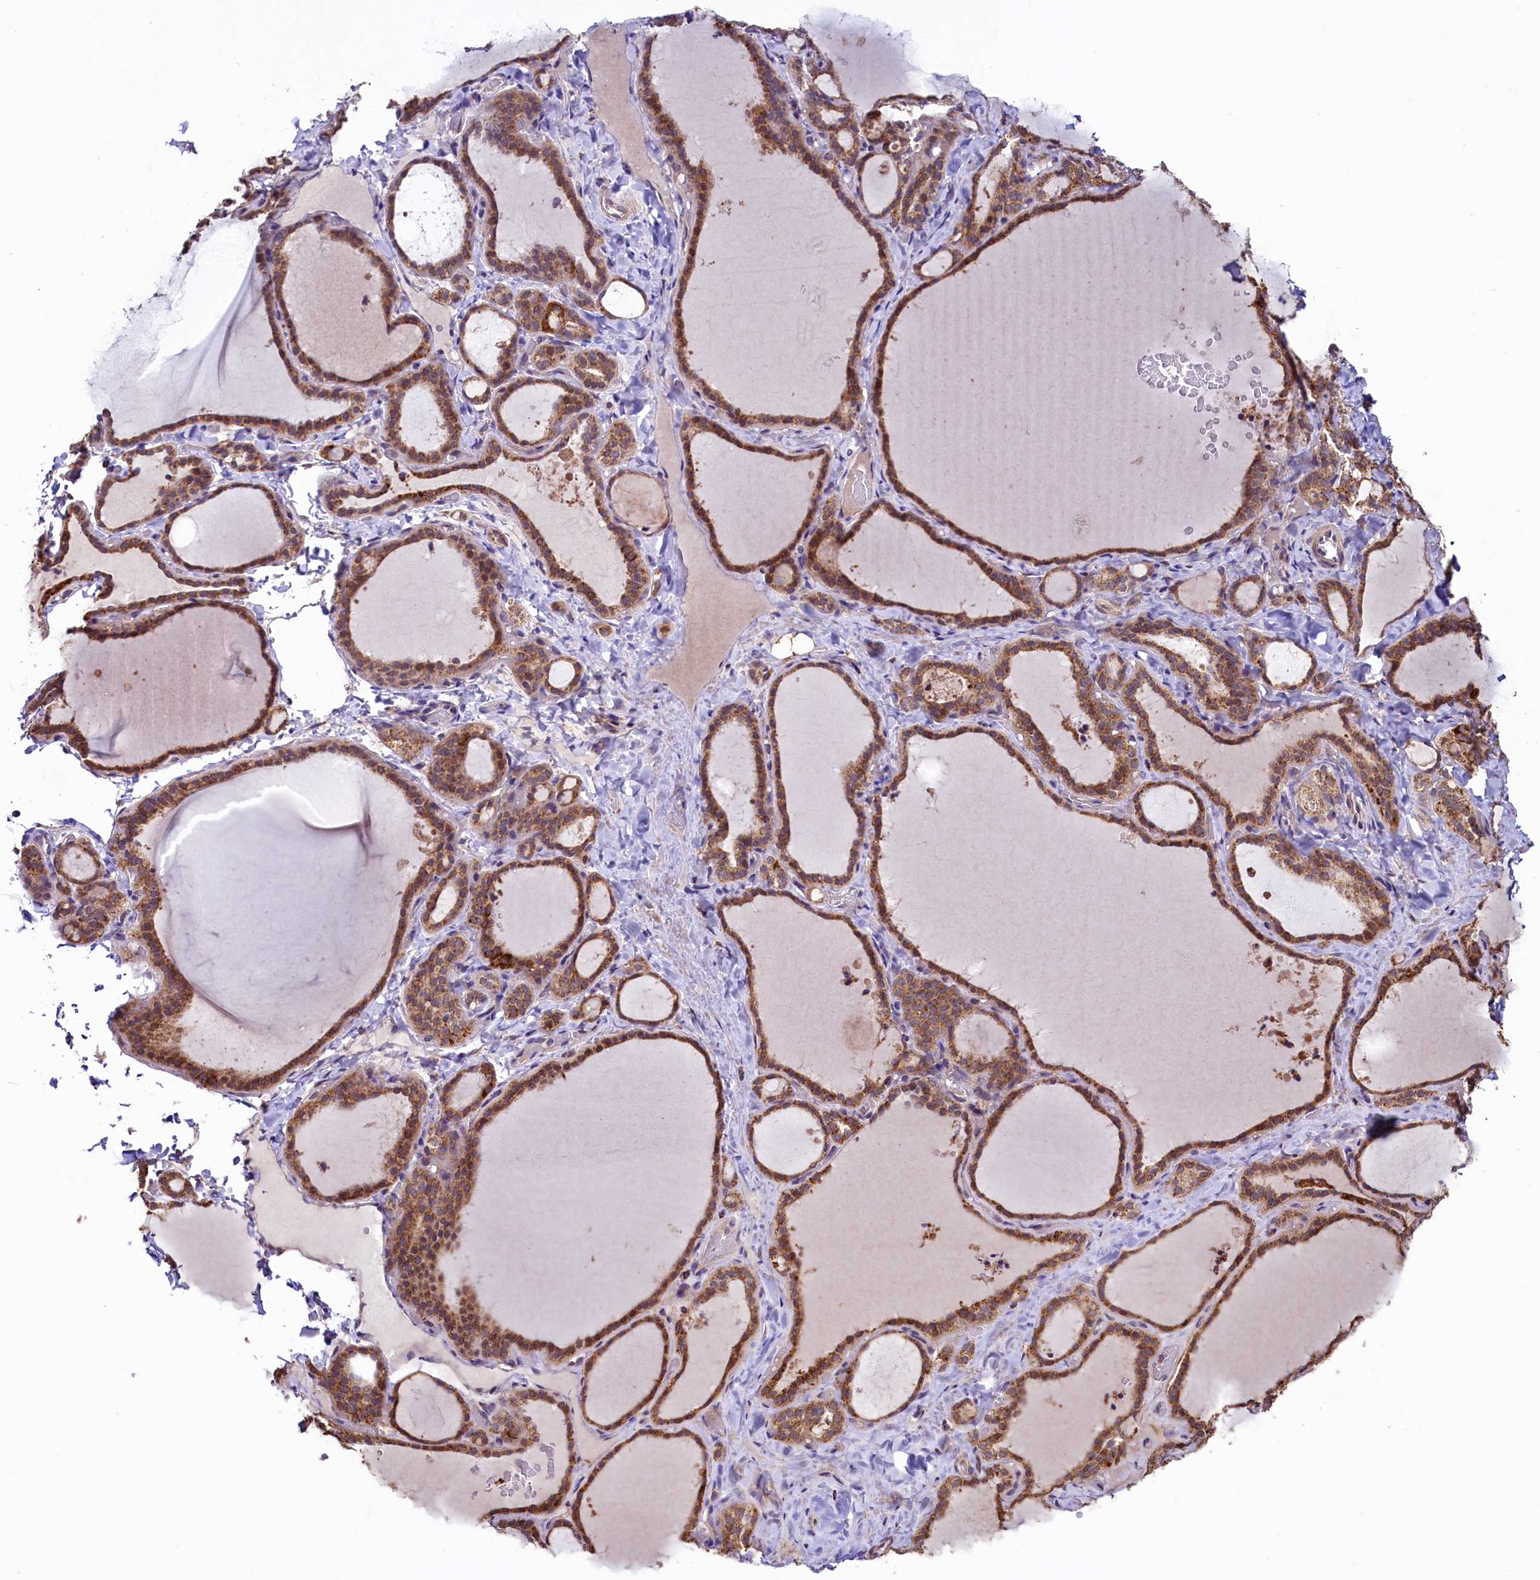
{"staining": {"intensity": "moderate", "quantity": ">75%", "location": "cytoplasmic/membranous"}, "tissue": "thyroid gland", "cell_type": "Glandular cells", "image_type": "normal", "snomed": [{"axis": "morphology", "description": "Normal tissue, NOS"}, {"axis": "topography", "description": "Thyroid gland"}], "caption": "Normal thyroid gland was stained to show a protein in brown. There is medium levels of moderate cytoplasmic/membranous staining in approximately >75% of glandular cells.", "gene": "STARD5", "patient": {"sex": "female", "age": 22}}